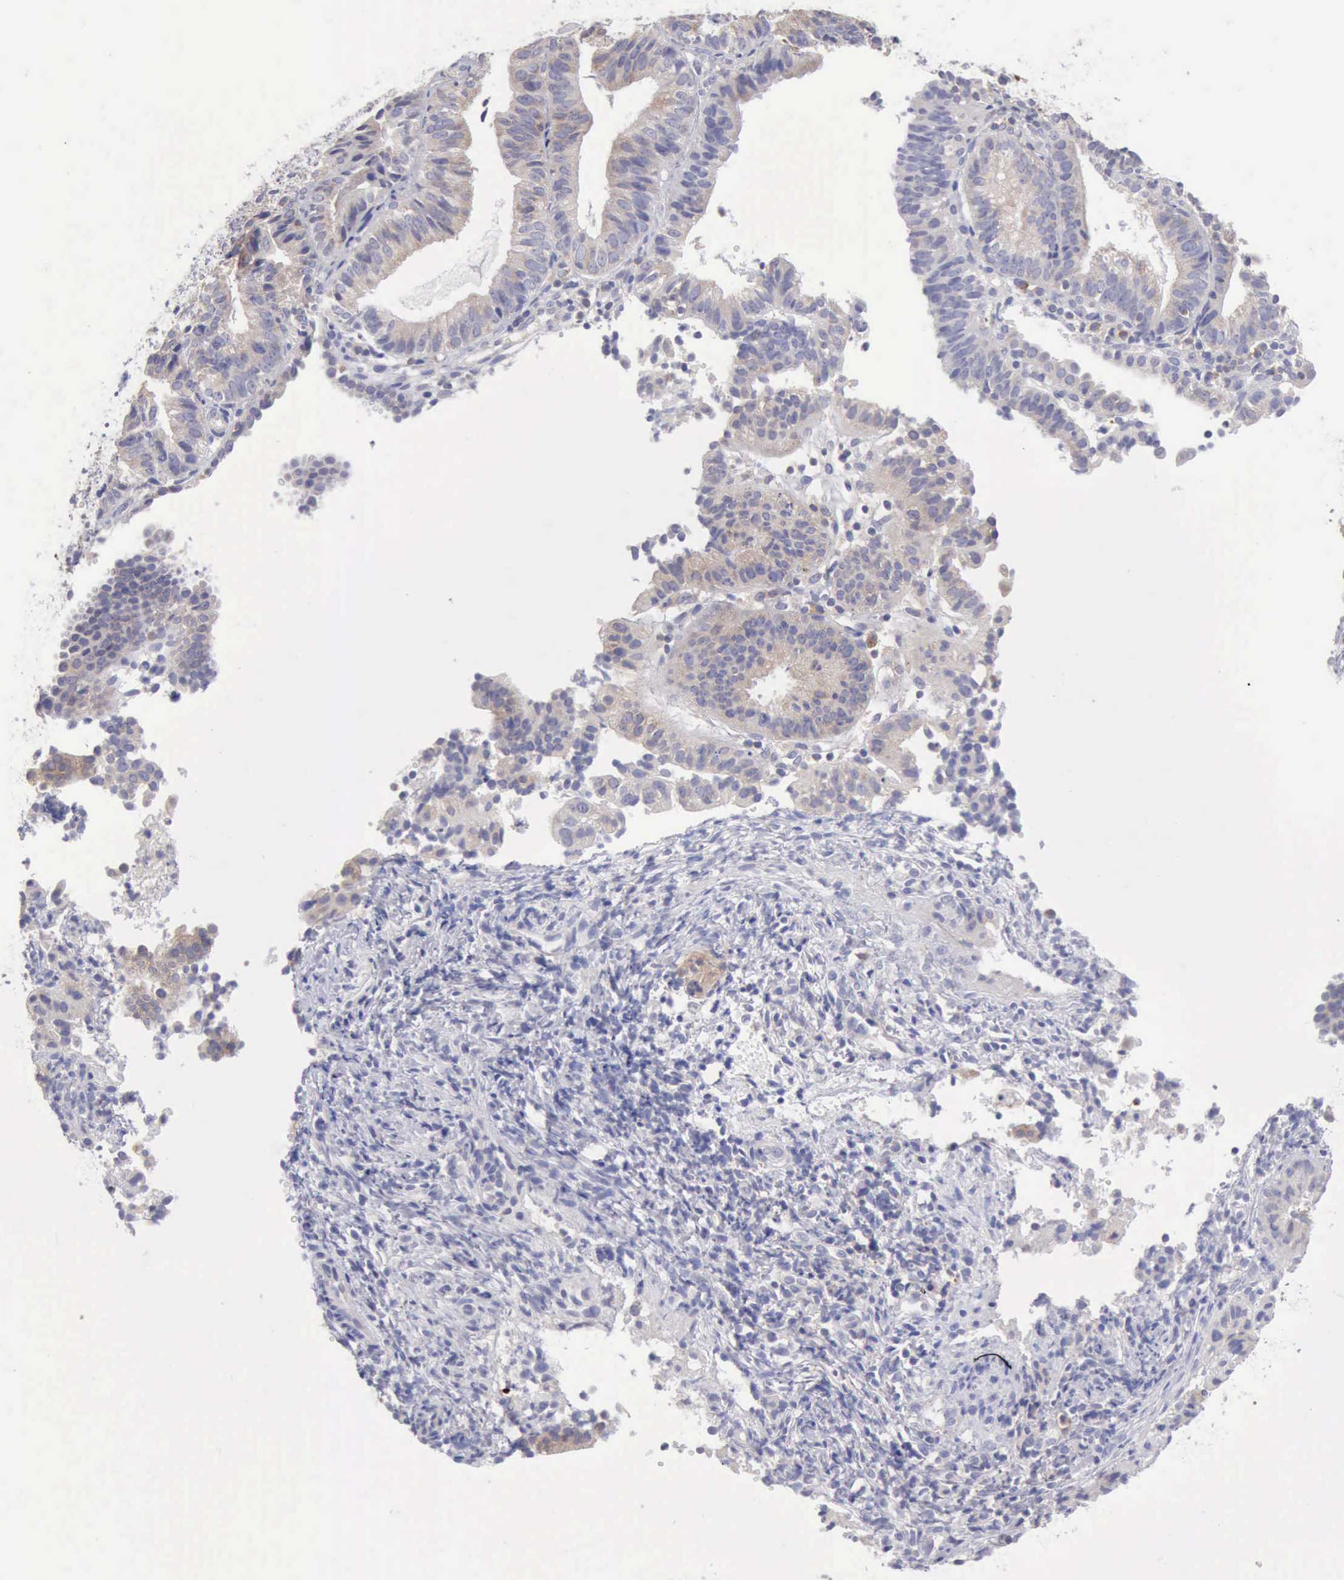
{"staining": {"intensity": "weak", "quantity": "<25%", "location": "cytoplasmic/membranous"}, "tissue": "cervical cancer", "cell_type": "Tumor cells", "image_type": "cancer", "snomed": [{"axis": "morphology", "description": "Adenocarcinoma, NOS"}, {"axis": "topography", "description": "Cervix"}], "caption": "An IHC photomicrograph of adenocarcinoma (cervical) is shown. There is no staining in tumor cells of adenocarcinoma (cervical). (DAB (3,3'-diaminobenzidine) IHC with hematoxylin counter stain).", "gene": "SASH3", "patient": {"sex": "female", "age": 60}}